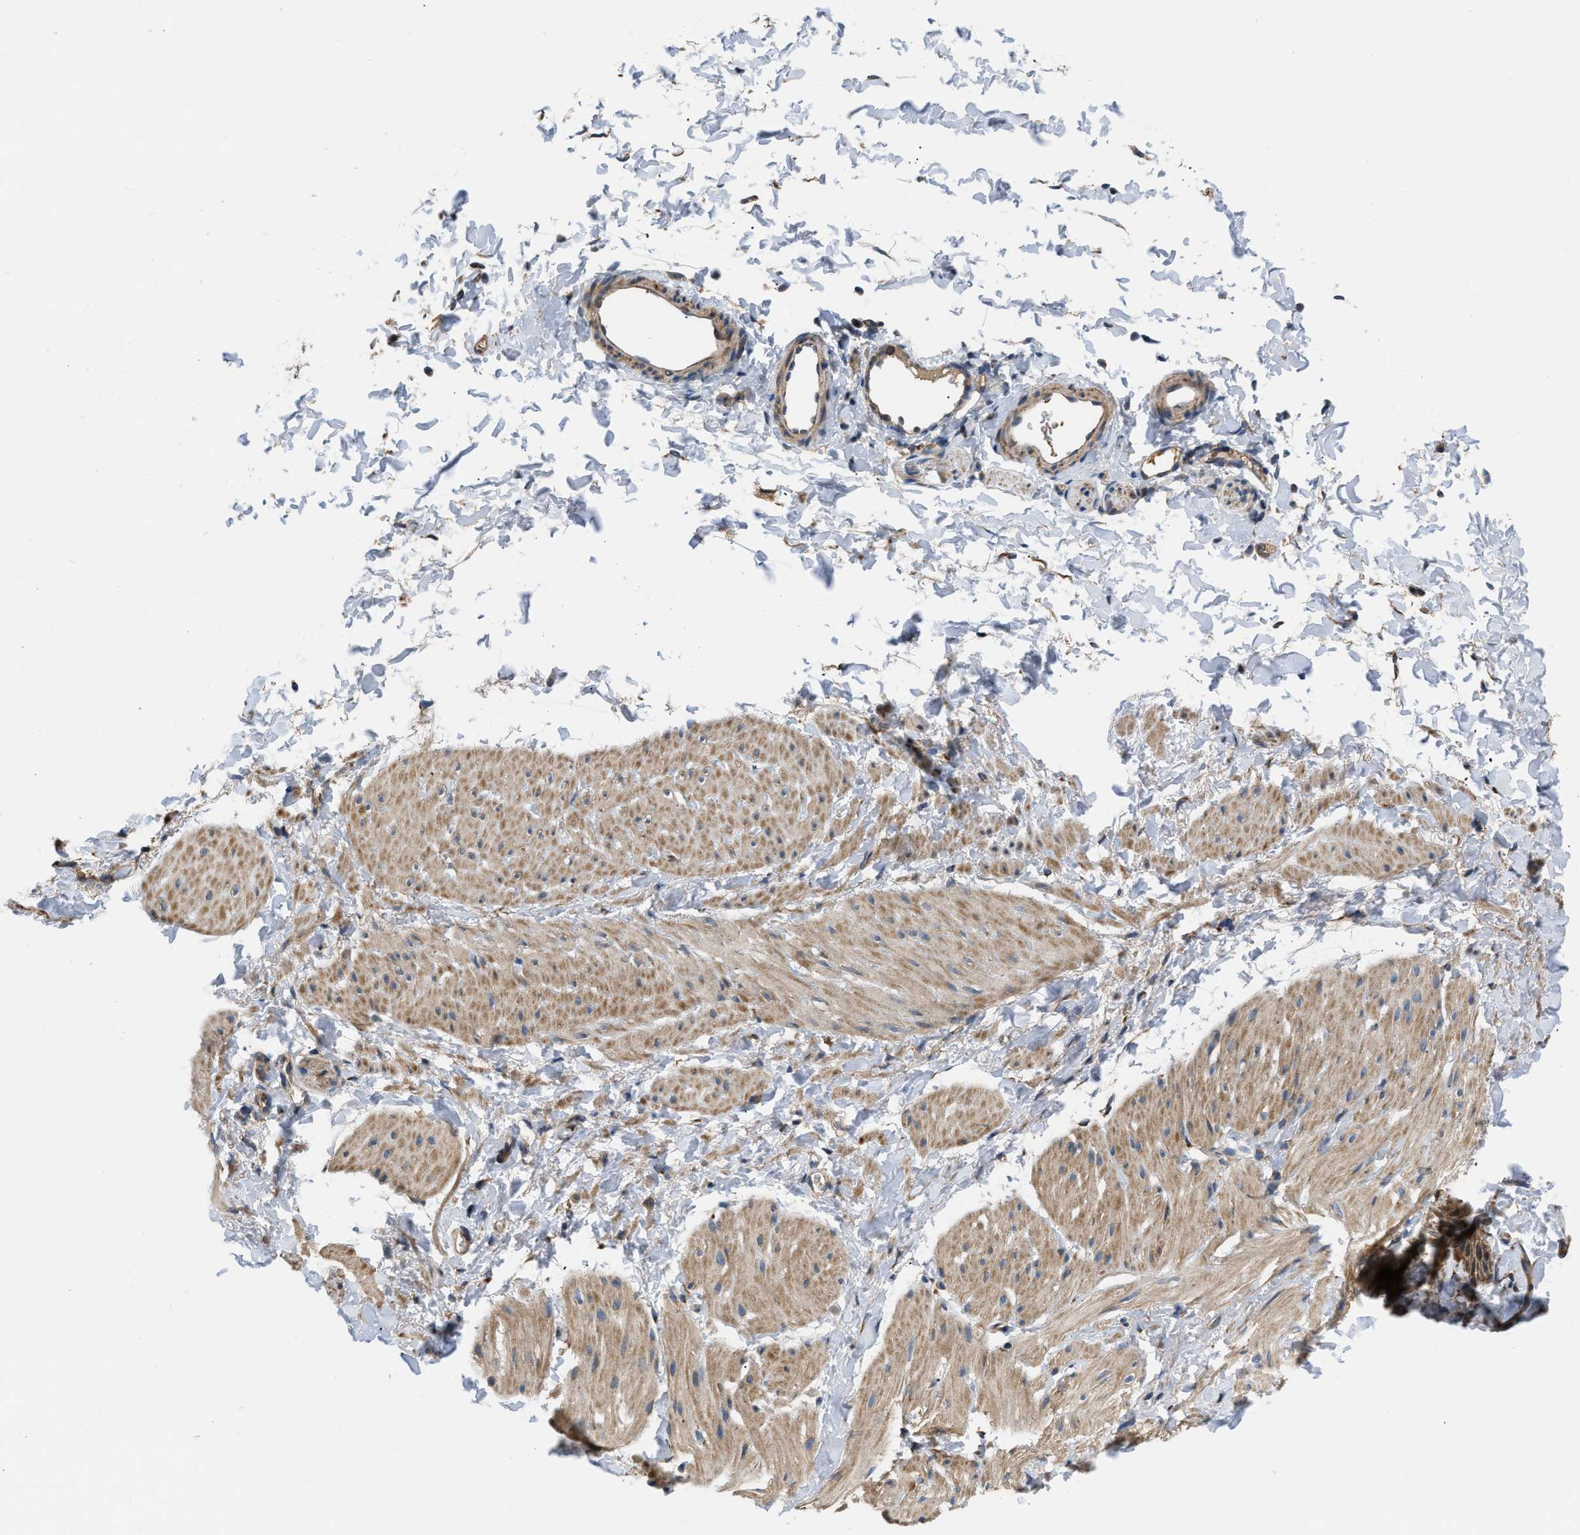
{"staining": {"intensity": "moderate", "quantity": ">75%", "location": "cytoplasmic/membranous"}, "tissue": "smooth muscle", "cell_type": "Smooth muscle cells", "image_type": "normal", "snomed": [{"axis": "morphology", "description": "Normal tissue, NOS"}, {"axis": "topography", "description": "Smooth muscle"}], "caption": "There is medium levels of moderate cytoplasmic/membranous positivity in smooth muscle cells of unremarkable smooth muscle, as demonstrated by immunohistochemical staining (brown color).", "gene": "OPTN", "patient": {"sex": "male", "age": 16}}